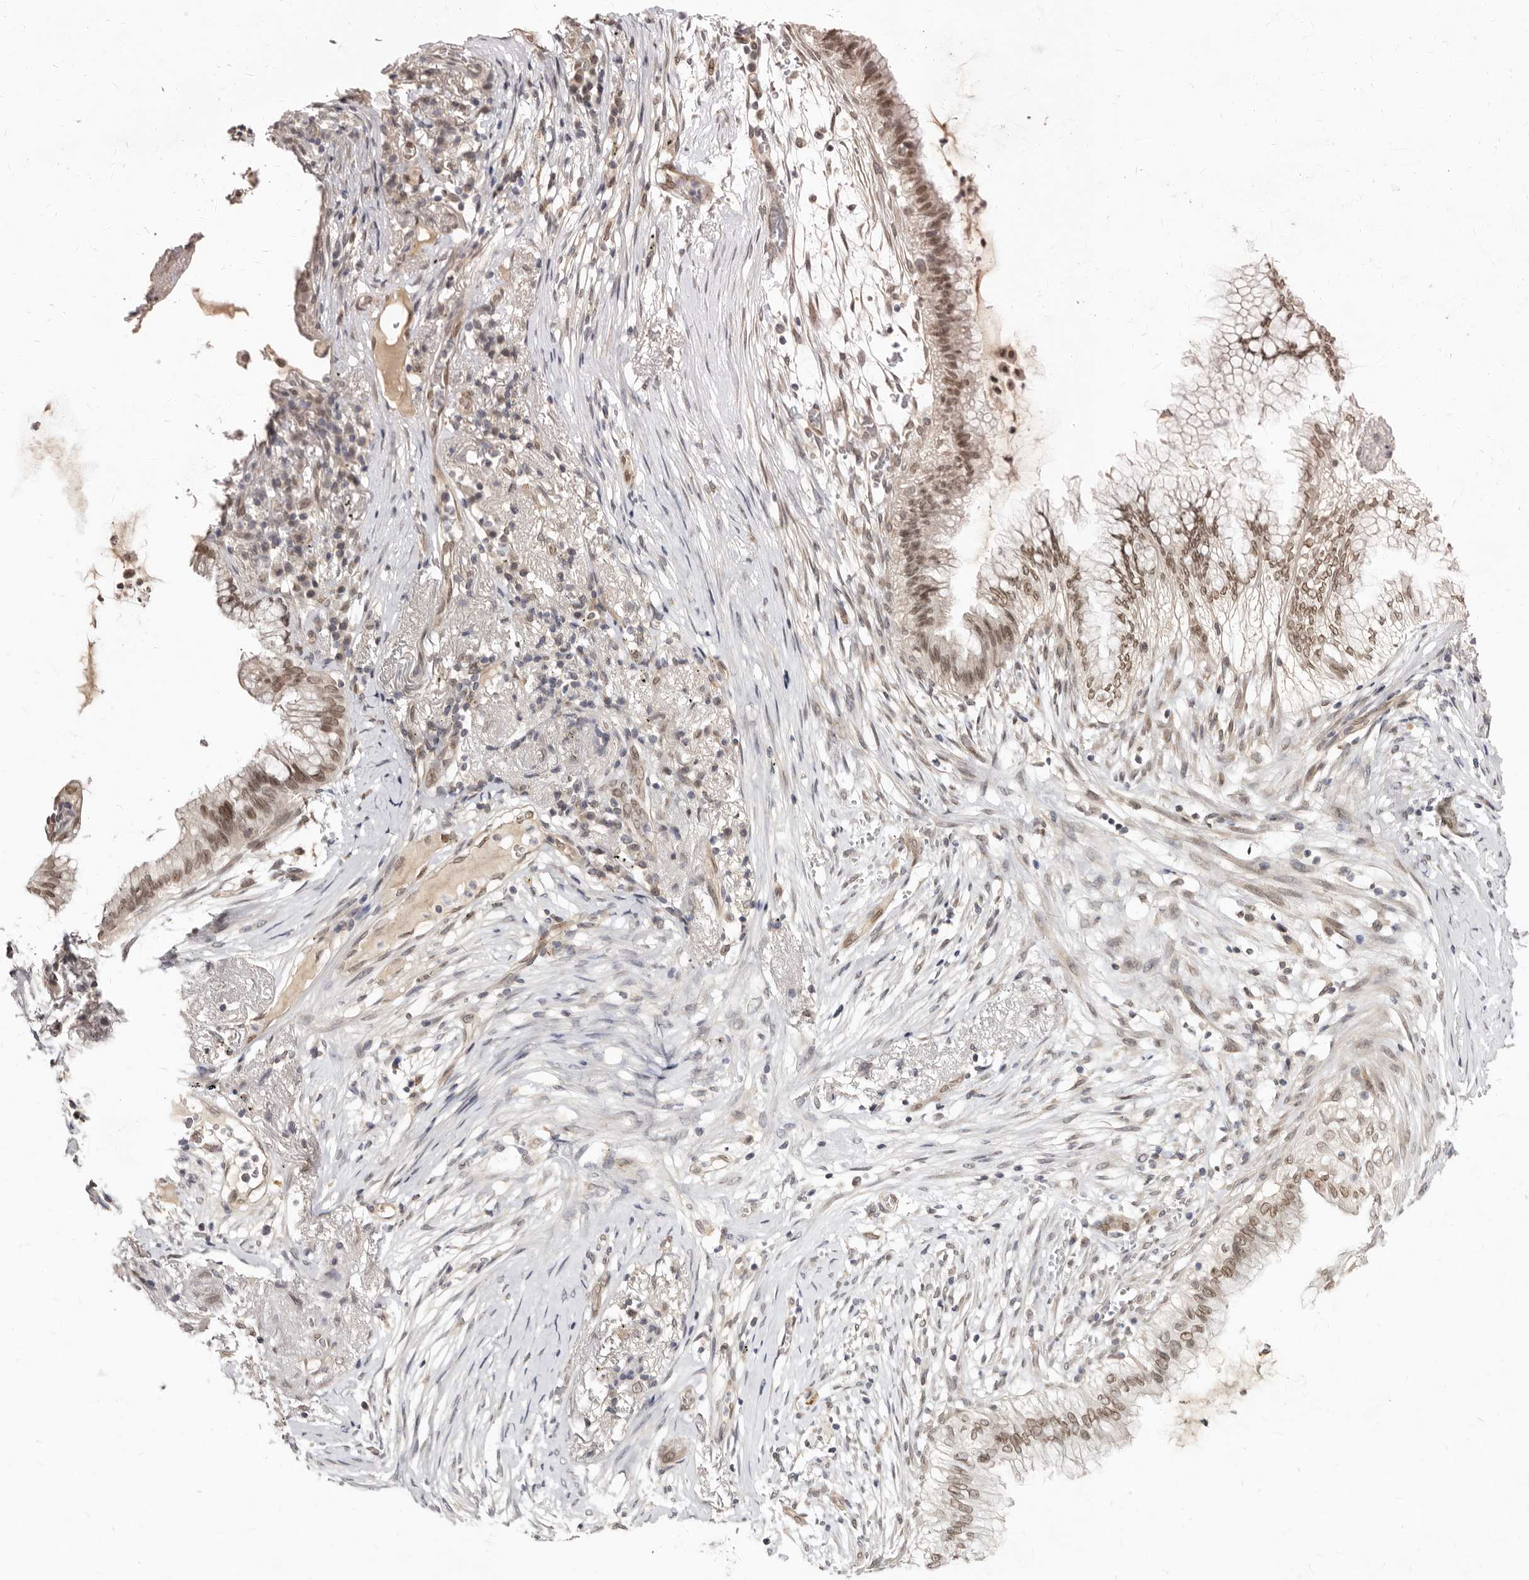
{"staining": {"intensity": "moderate", "quantity": ">75%", "location": "nuclear"}, "tissue": "lung cancer", "cell_type": "Tumor cells", "image_type": "cancer", "snomed": [{"axis": "morphology", "description": "Adenocarcinoma, NOS"}, {"axis": "topography", "description": "Lung"}], "caption": "Immunohistochemistry (IHC) (DAB) staining of adenocarcinoma (lung) shows moderate nuclear protein expression in approximately >75% of tumor cells.", "gene": "LCORL", "patient": {"sex": "female", "age": 70}}